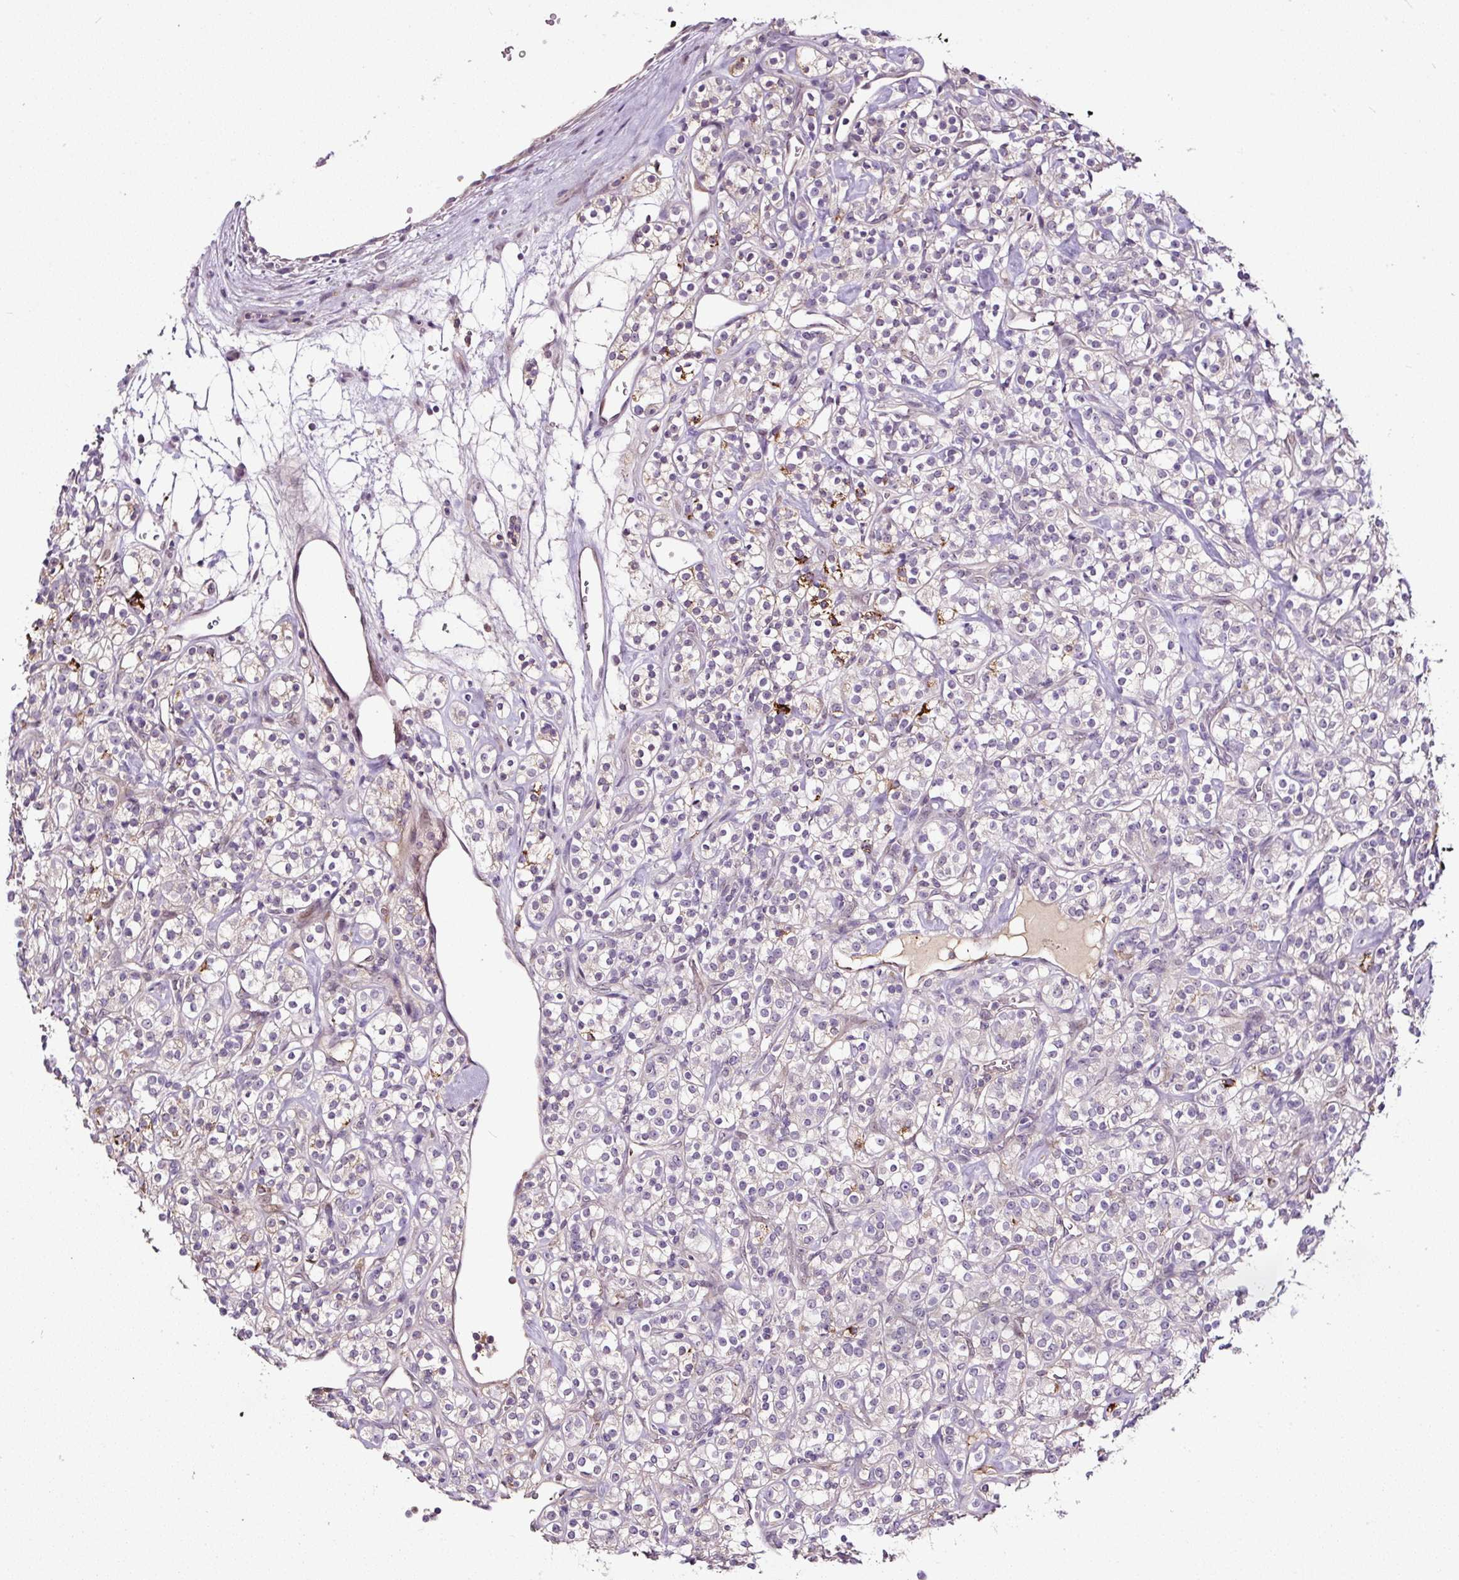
{"staining": {"intensity": "negative", "quantity": "none", "location": "none"}, "tissue": "renal cancer", "cell_type": "Tumor cells", "image_type": "cancer", "snomed": [{"axis": "morphology", "description": "Adenocarcinoma, NOS"}, {"axis": "topography", "description": "Kidney"}], "caption": "Tumor cells show no significant protein positivity in renal adenocarcinoma.", "gene": "LRRC24", "patient": {"sex": "male", "age": 77}}